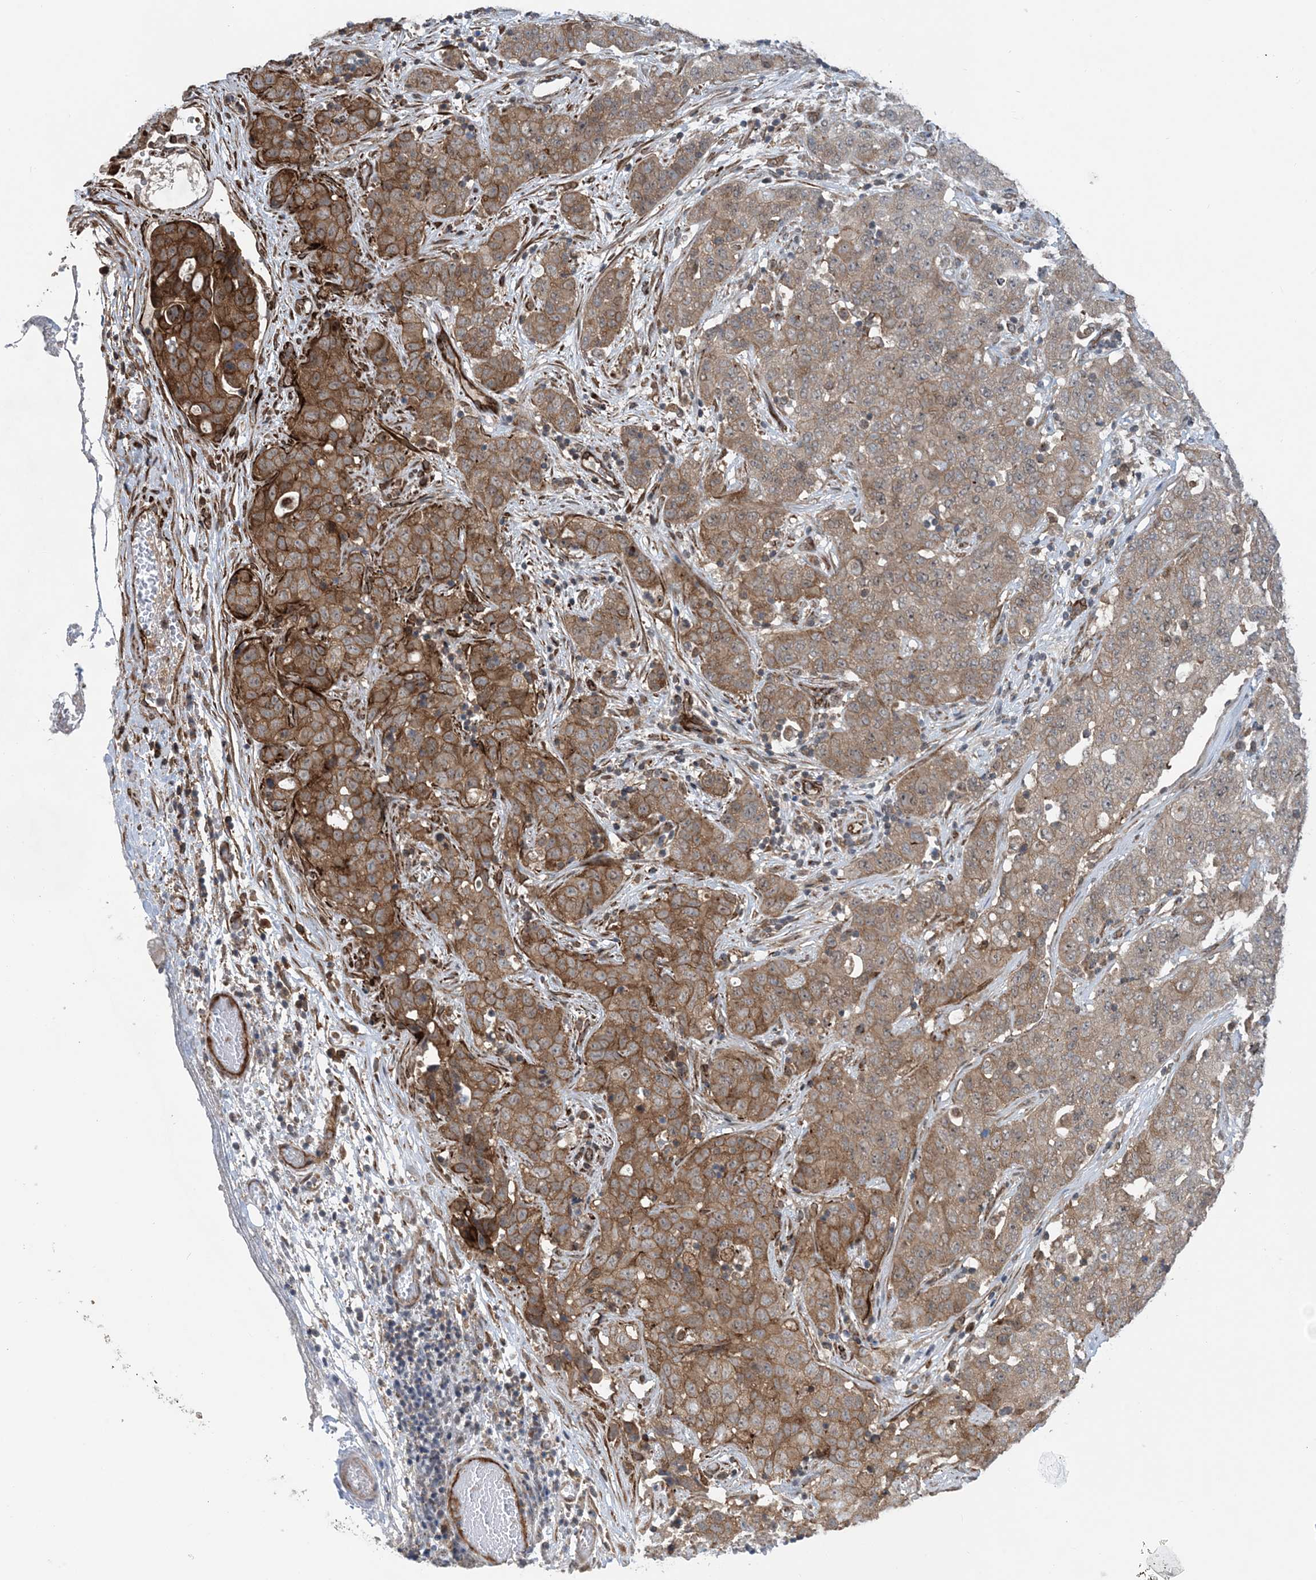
{"staining": {"intensity": "moderate", "quantity": ">75%", "location": "cytoplasmic/membranous"}, "tissue": "stomach cancer", "cell_type": "Tumor cells", "image_type": "cancer", "snomed": [{"axis": "morphology", "description": "Normal tissue, NOS"}, {"axis": "morphology", "description": "Adenocarcinoma, NOS"}, {"axis": "topography", "description": "Lymph node"}, {"axis": "topography", "description": "Stomach"}], "caption": "Stomach cancer (adenocarcinoma) stained with DAB immunohistochemistry (IHC) displays medium levels of moderate cytoplasmic/membranous positivity in about >75% of tumor cells.", "gene": "HEMK1", "patient": {"sex": "male", "age": 48}}